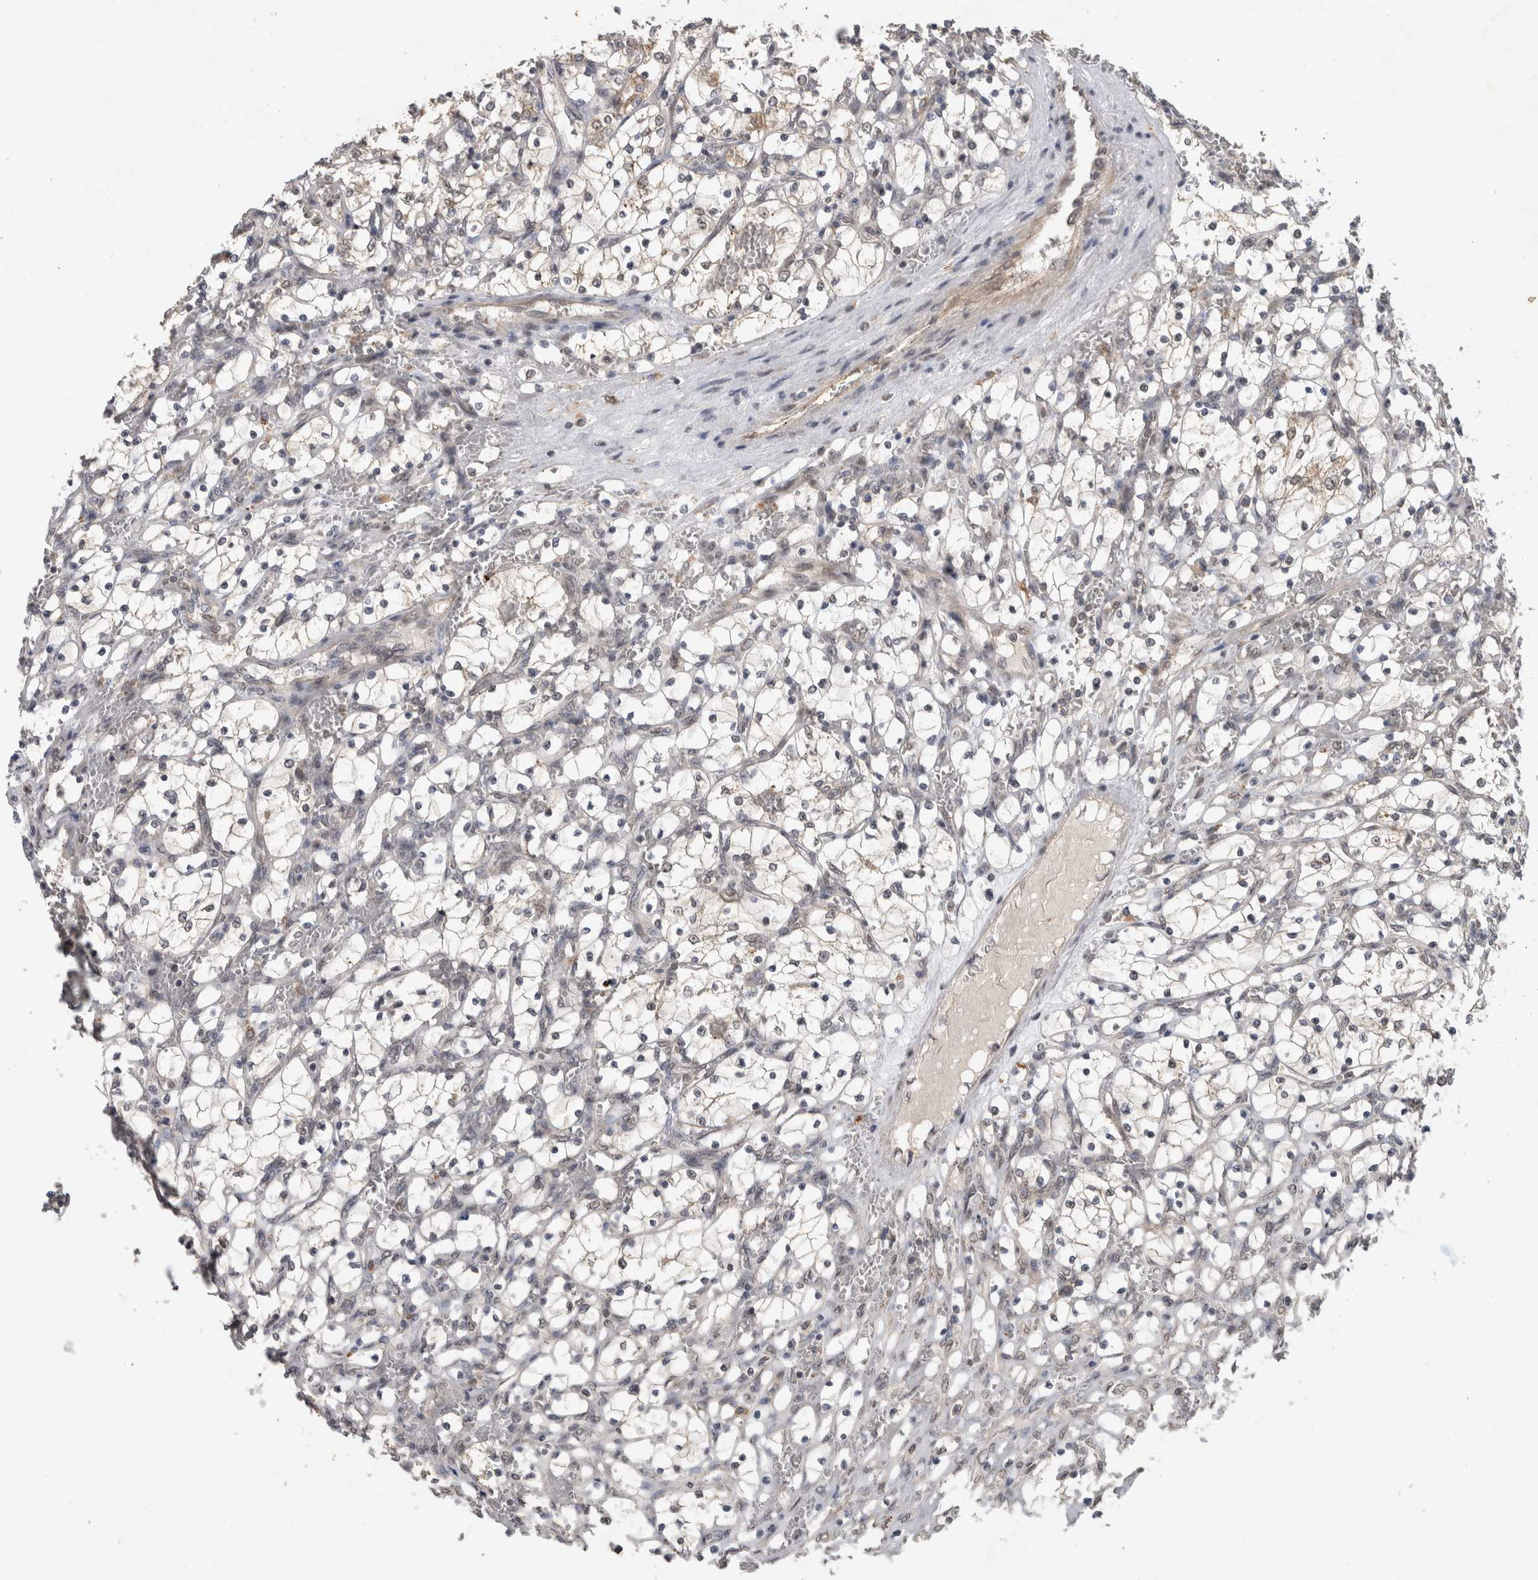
{"staining": {"intensity": "negative", "quantity": "none", "location": "none"}, "tissue": "renal cancer", "cell_type": "Tumor cells", "image_type": "cancer", "snomed": [{"axis": "morphology", "description": "Adenocarcinoma, NOS"}, {"axis": "topography", "description": "Kidney"}], "caption": "High power microscopy photomicrograph of an immunohistochemistry photomicrograph of renal adenocarcinoma, revealing no significant positivity in tumor cells.", "gene": "RHPN1", "patient": {"sex": "female", "age": 69}}